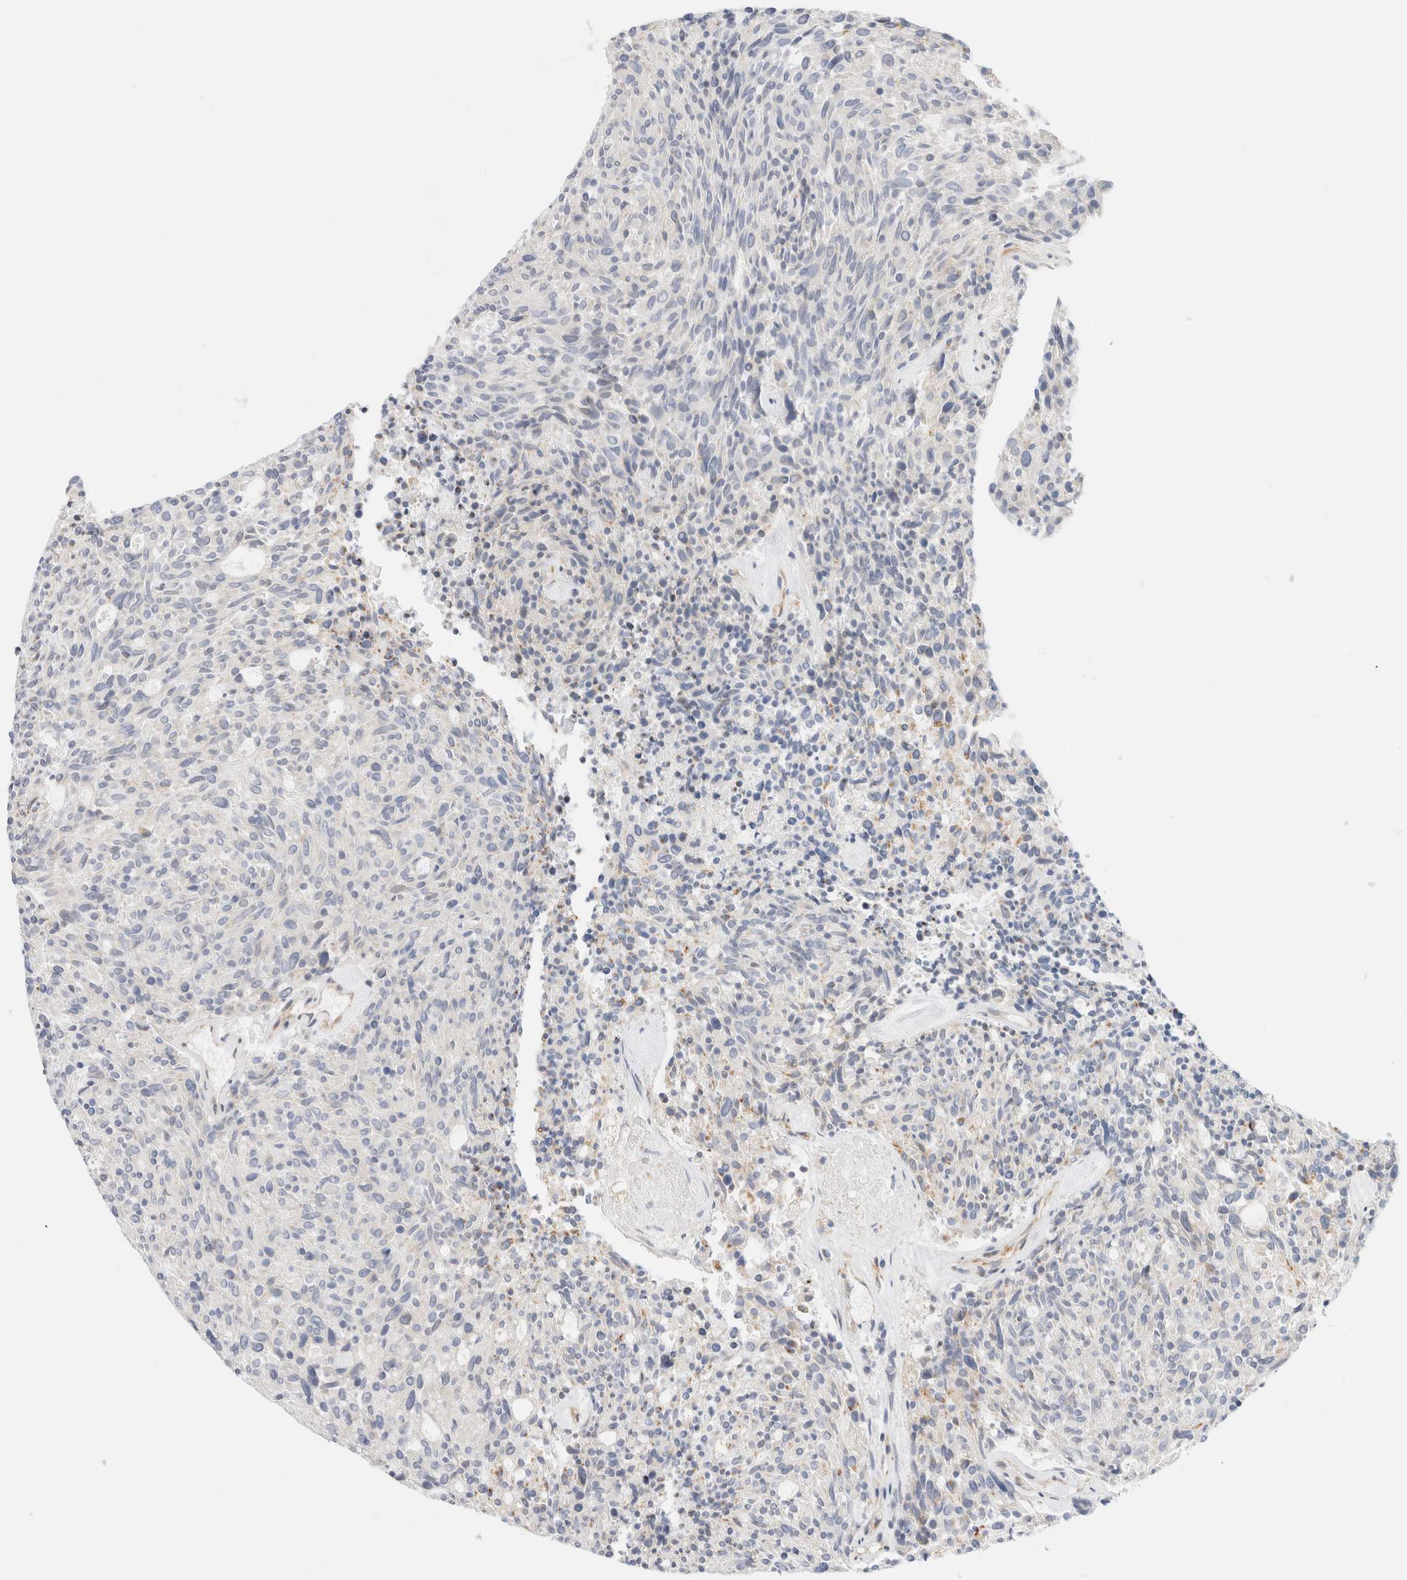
{"staining": {"intensity": "negative", "quantity": "none", "location": "none"}, "tissue": "carcinoid", "cell_type": "Tumor cells", "image_type": "cancer", "snomed": [{"axis": "morphology", "description": "Carcinoid, malignant, NOS"}, {"axis": "topography", "description": "Pancreas"}], "caption": "The immunohistochemistry (IHC) photomicrograph has no significant expression in tumor cells of carcinoid tissue.", "gene": "SLC25A48", "patient": {"sex": "female", "age": 54}}